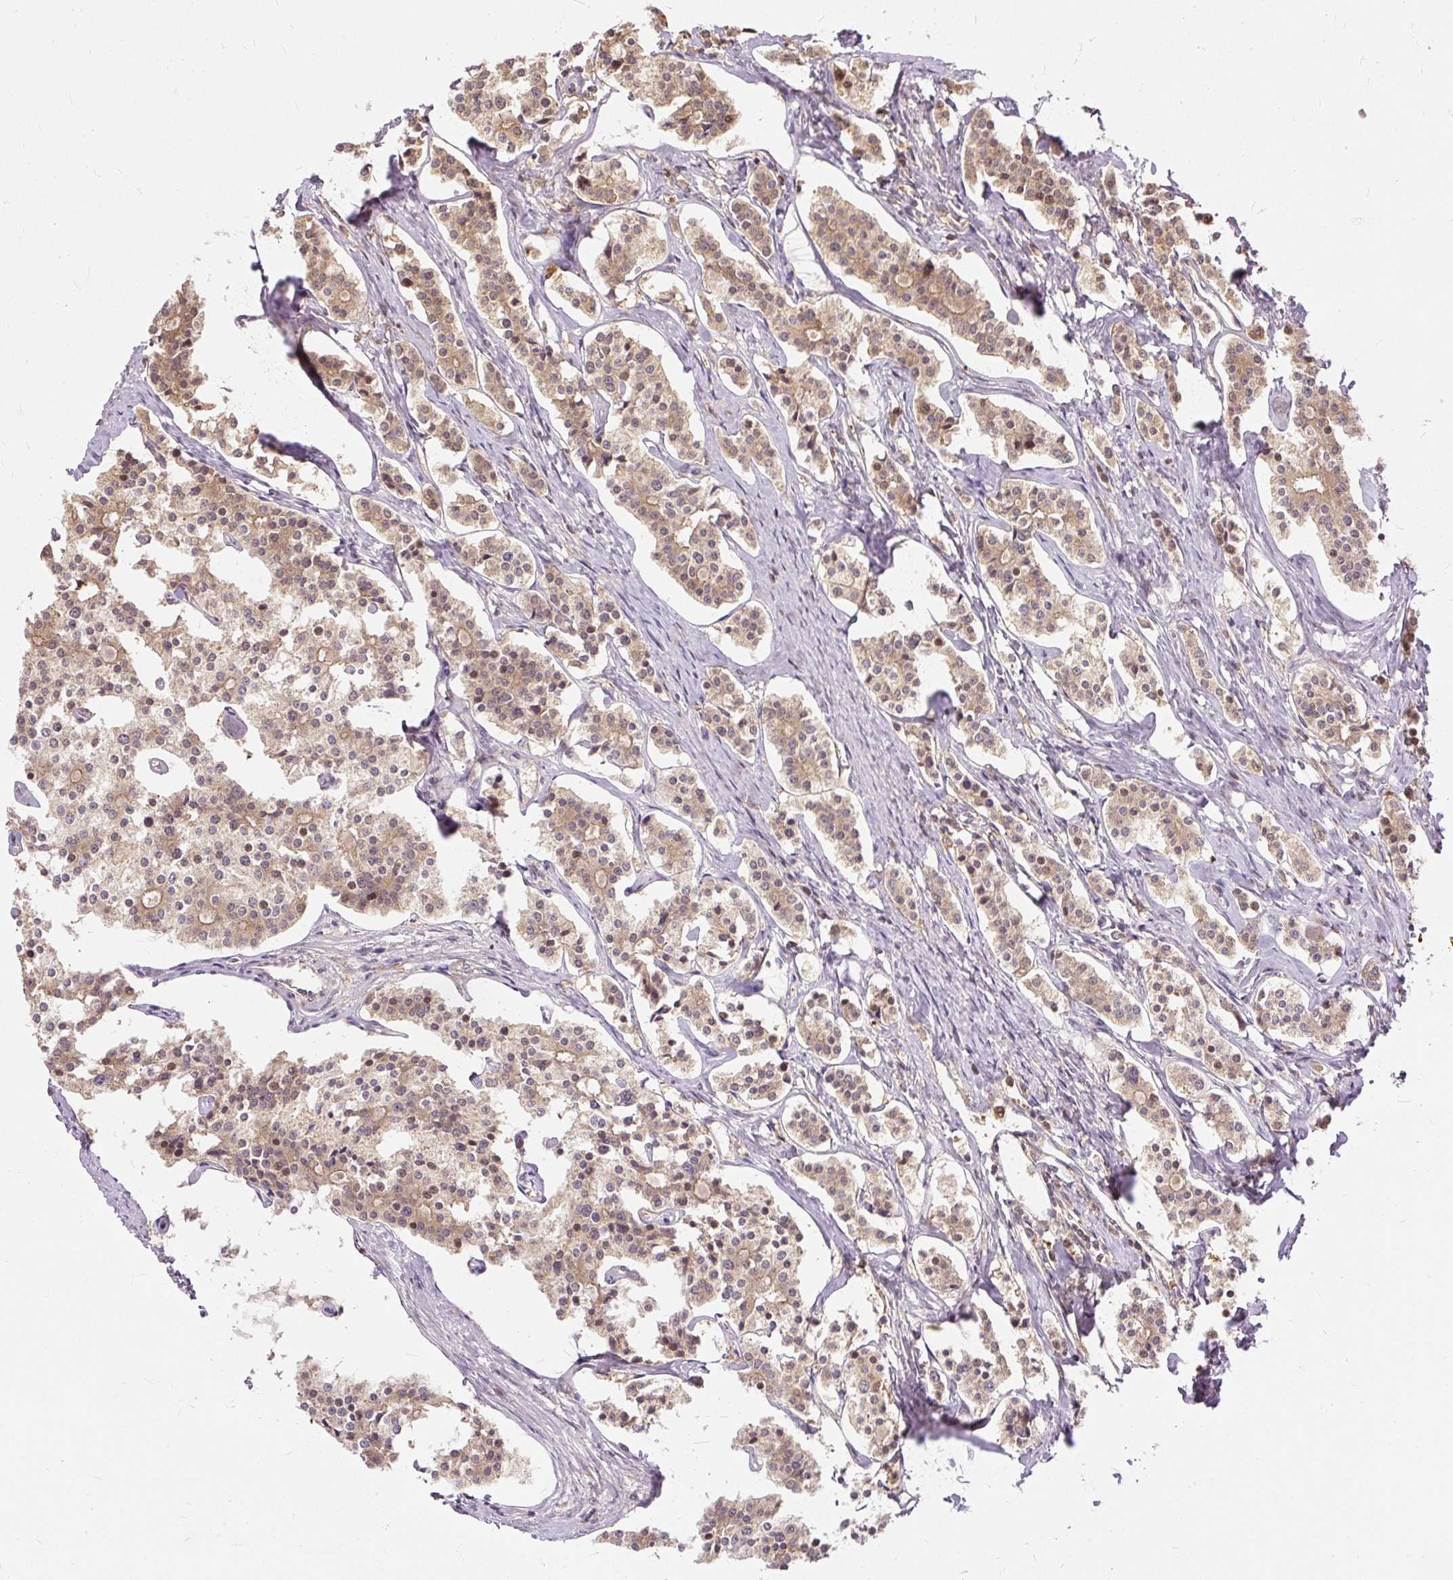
{"staining": {"intensity": "weak", "quantity": ">75%", "location": "cytoplasmic/membranous"}, "tissue": "carcinoid", "cell_type": "Tumor cells", "image_type": "cancer", "snomed": [{"axis": "morphology", "description": "Carcinoid, malignant, NOS"}, {"axis": "topography", "description": "Small intestine"}], "caption": "Weak cytoplasmic/membranous protein expression is seen in about >75% of tumor cells in carcinoid.", "gene": "AP5S1", "patient": {"sex": "male", "age": 63}}